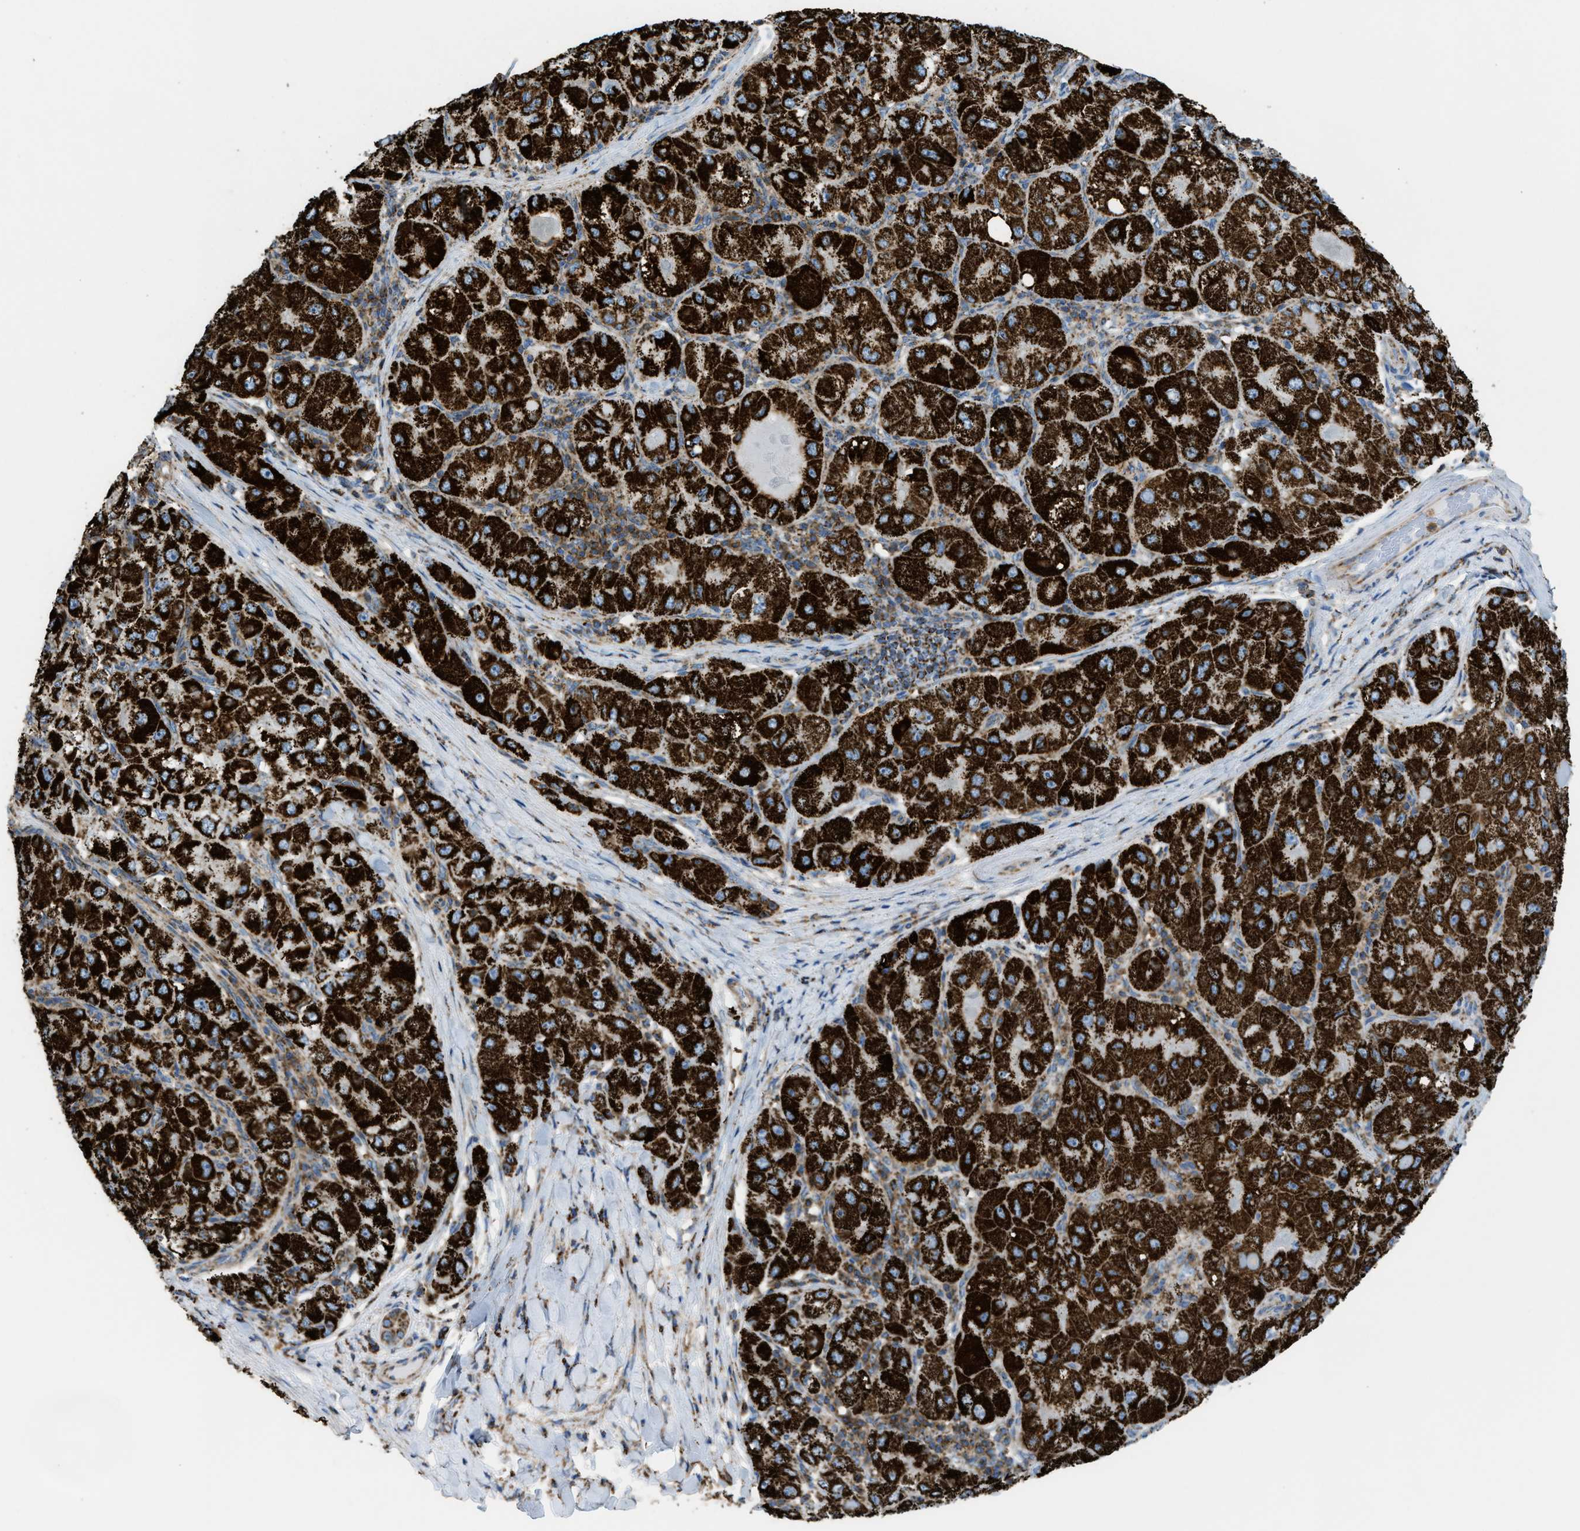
{"staining": {"intensity": "strong", "quantity": ">75%", "location": "cytoplasmic/membranous"}, "tissue": "liver cancer", "cell_type": "Tumor cells", "image_type": "cancer", "snomed": [{"axis": "morphology", "description": "Carcinoma, Hepatocellular, NOS"}, {"axis": "topography", "description": "Liver"}], "caption": "Human liver cancer stained with a brown dye demonstrates strong cytoplasmic/membranous positive staining in about >75% of tumor cells.", "gene": "ECHS1", "patient": {"sex": "male", "age": 80}}